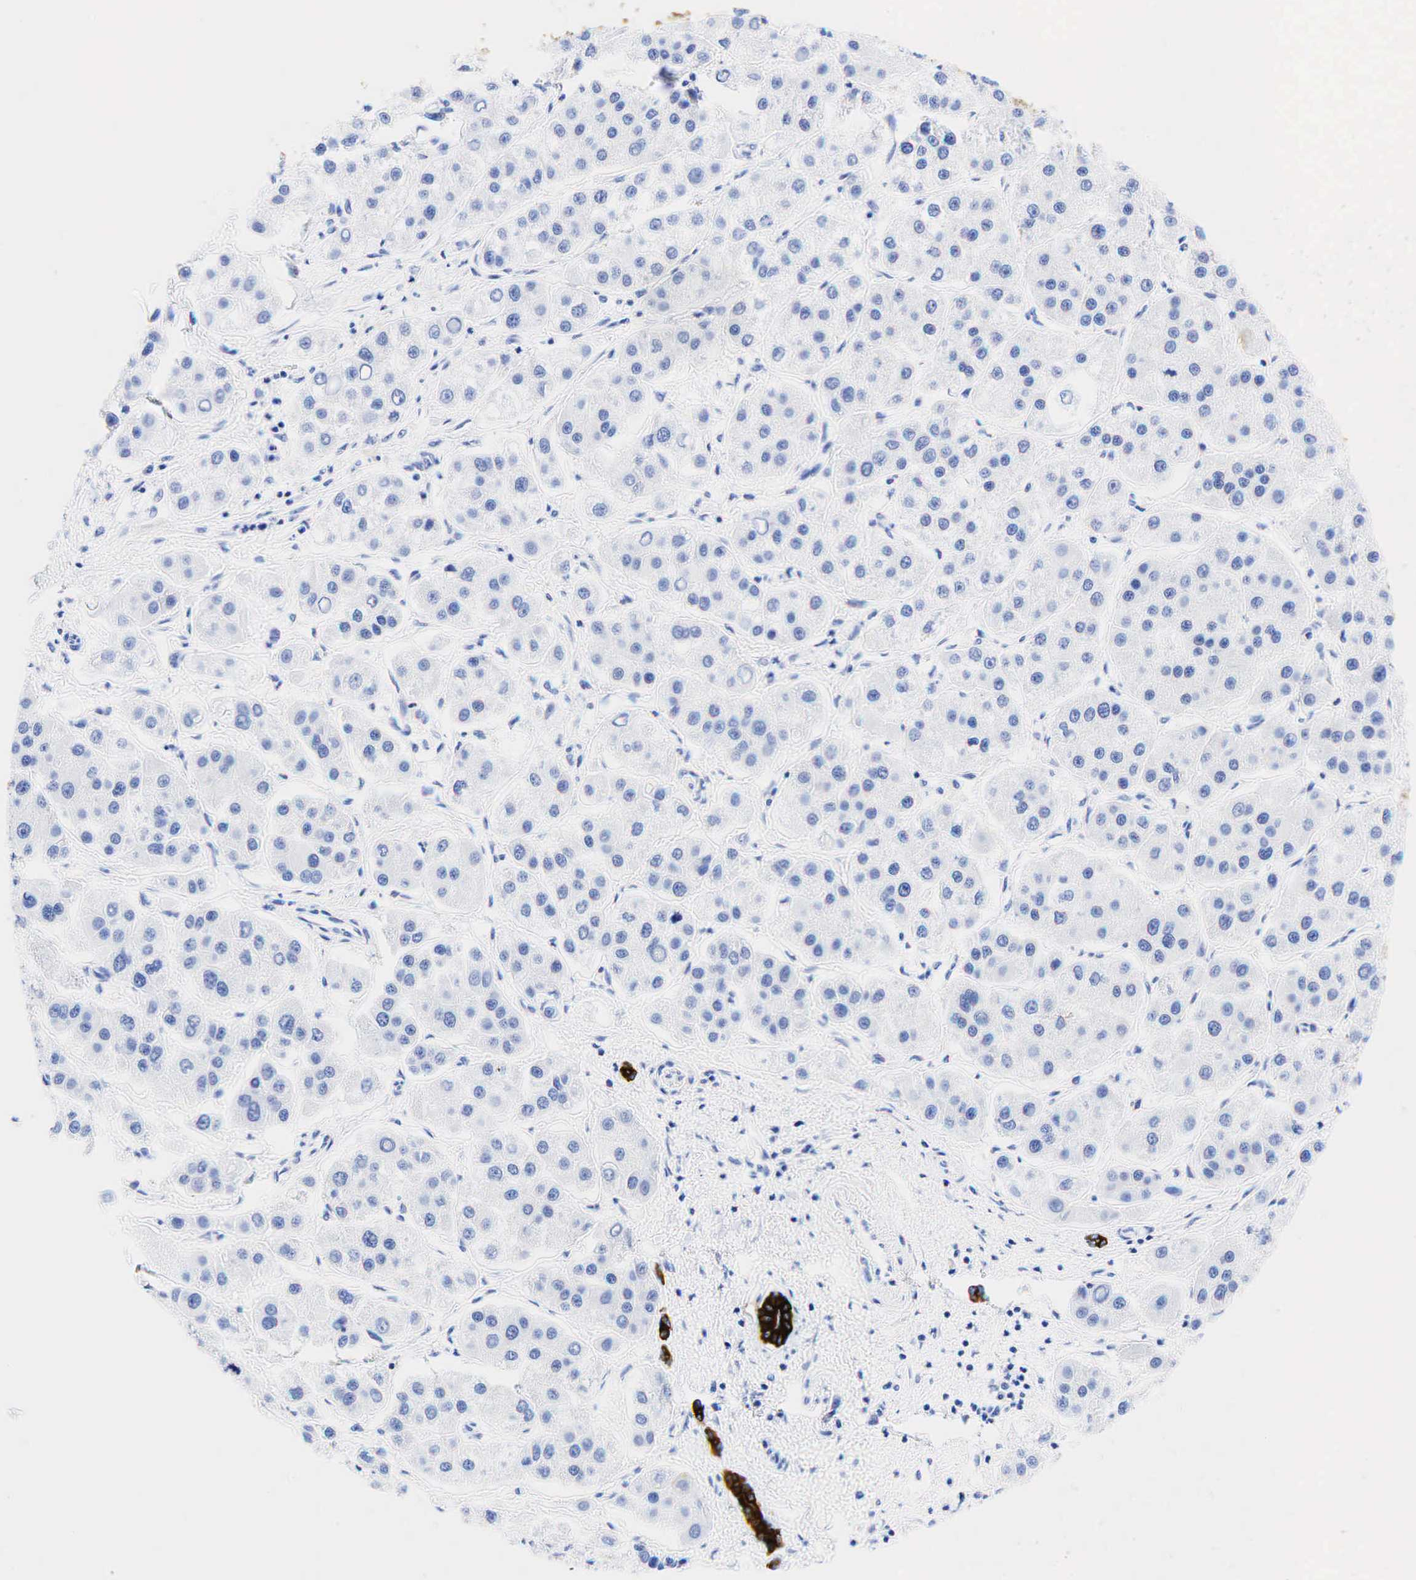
{"staining": {"intensity": "negative", "quantity": "none", "location": "none"}, "tissue": "liver cancer", "cell_type": "Tumor cells", "image_type": "cancer", "snomed": [{"axis": "morphology", "description": "Carcinoma, Hepatocellular, NOS"}, {"axis": "topography", "description": "Liver"}], "caption": "DAB immunohistochemical staining of human hepatocellular carcinoma (liver) reveals no significant expression in tumor cells.", "gene": "KRT19", "patient": {"sex": "female", "age": 85}}